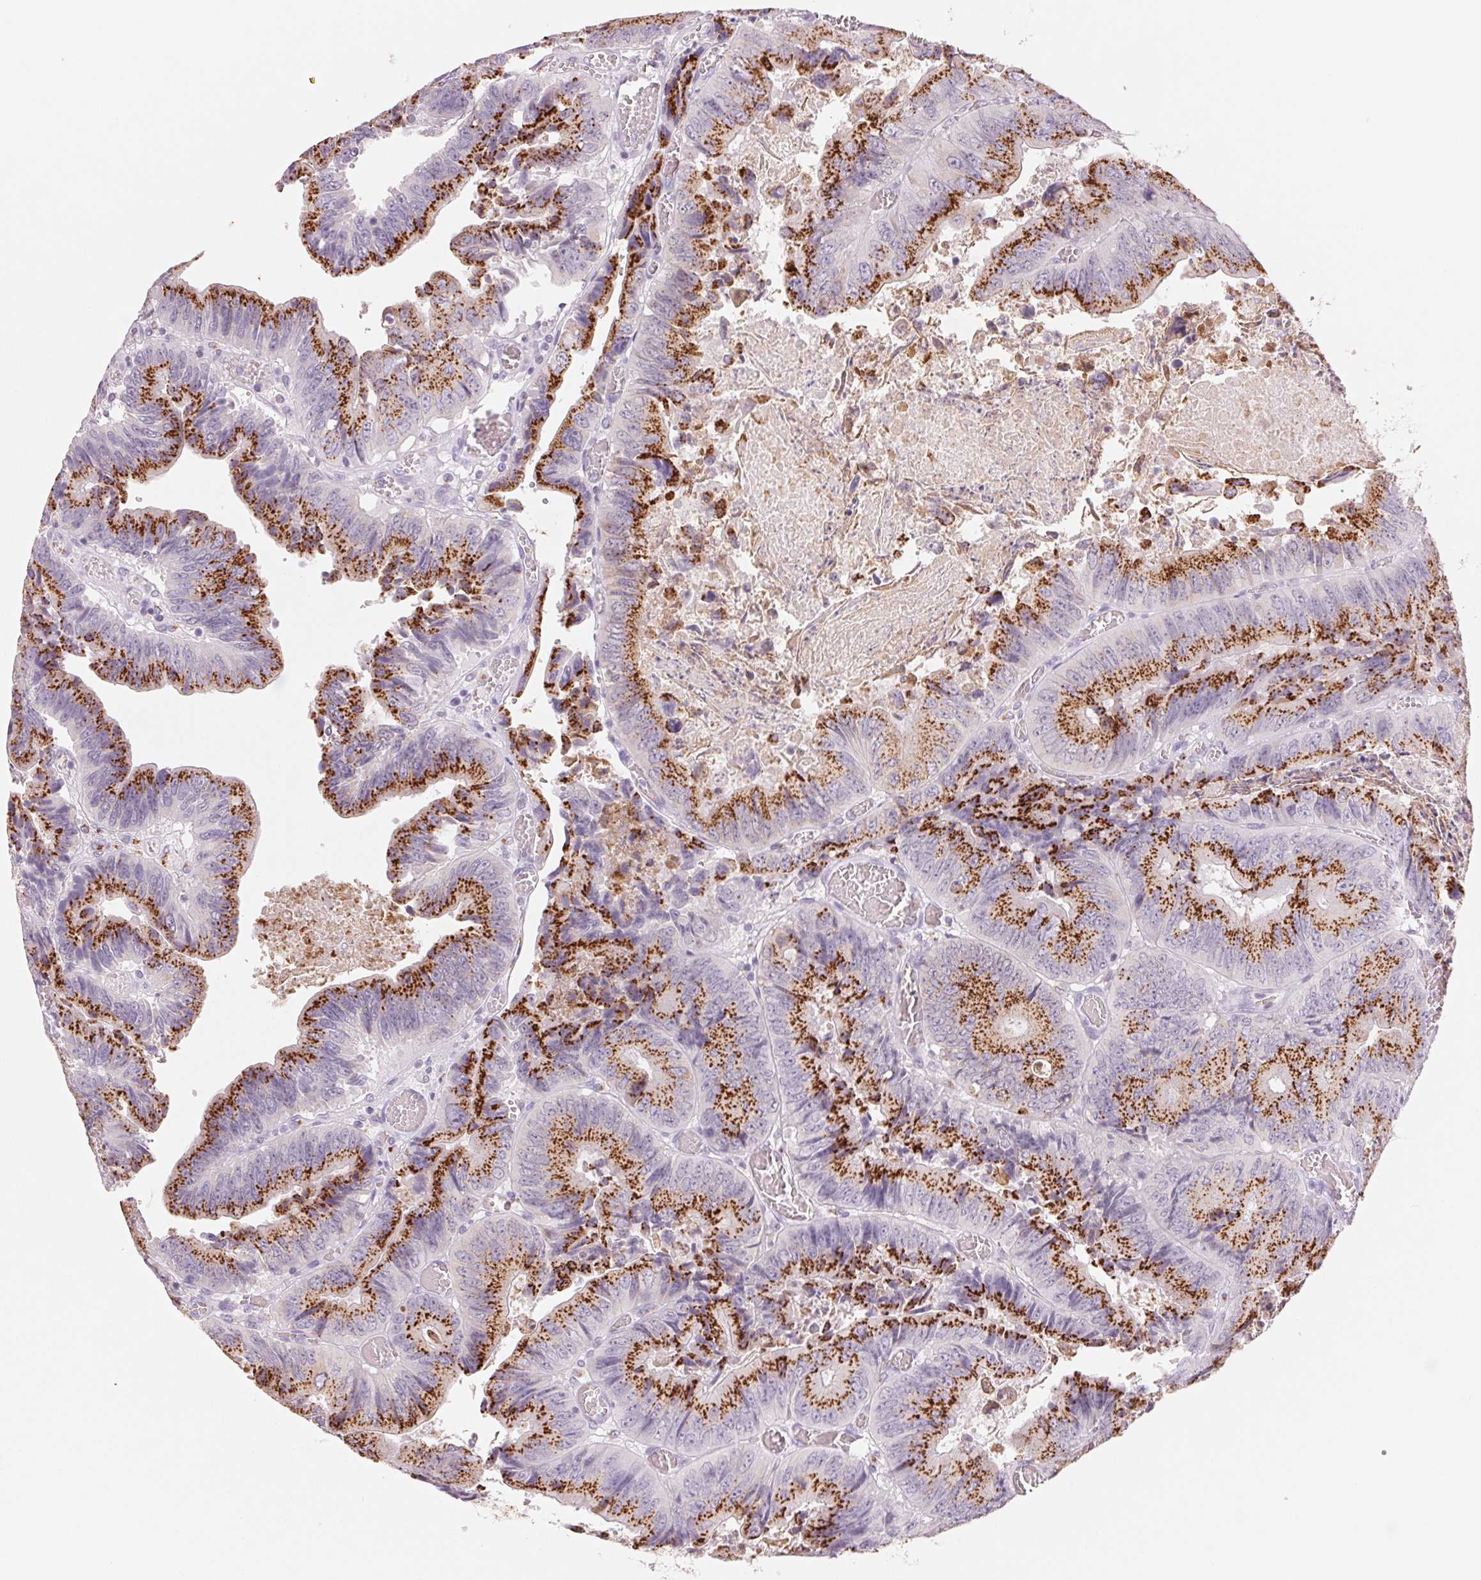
{"staining": {"intensity": "strong", "quantity": ">75%", "location": "cytoplasmic/membranous"}, "tissue": "colorectal cancer", "cell_type": "Tumor cells", "image_type": "cancer", "snomed": [{"axis": "morphology", "description": "Adenocarcinoma, NOS"}, {"axis": "topography", "description": "Colon"}], "caption": "A micrograph of colorectal cancer stained for a protein shows strong cytoplasmic/membranous brown staining in tumor cells. The protein is shown in brown color, while the nuclei are stained blue.", "gene": "GALNT7", "patient": {"sex": "female", "age": 84}}